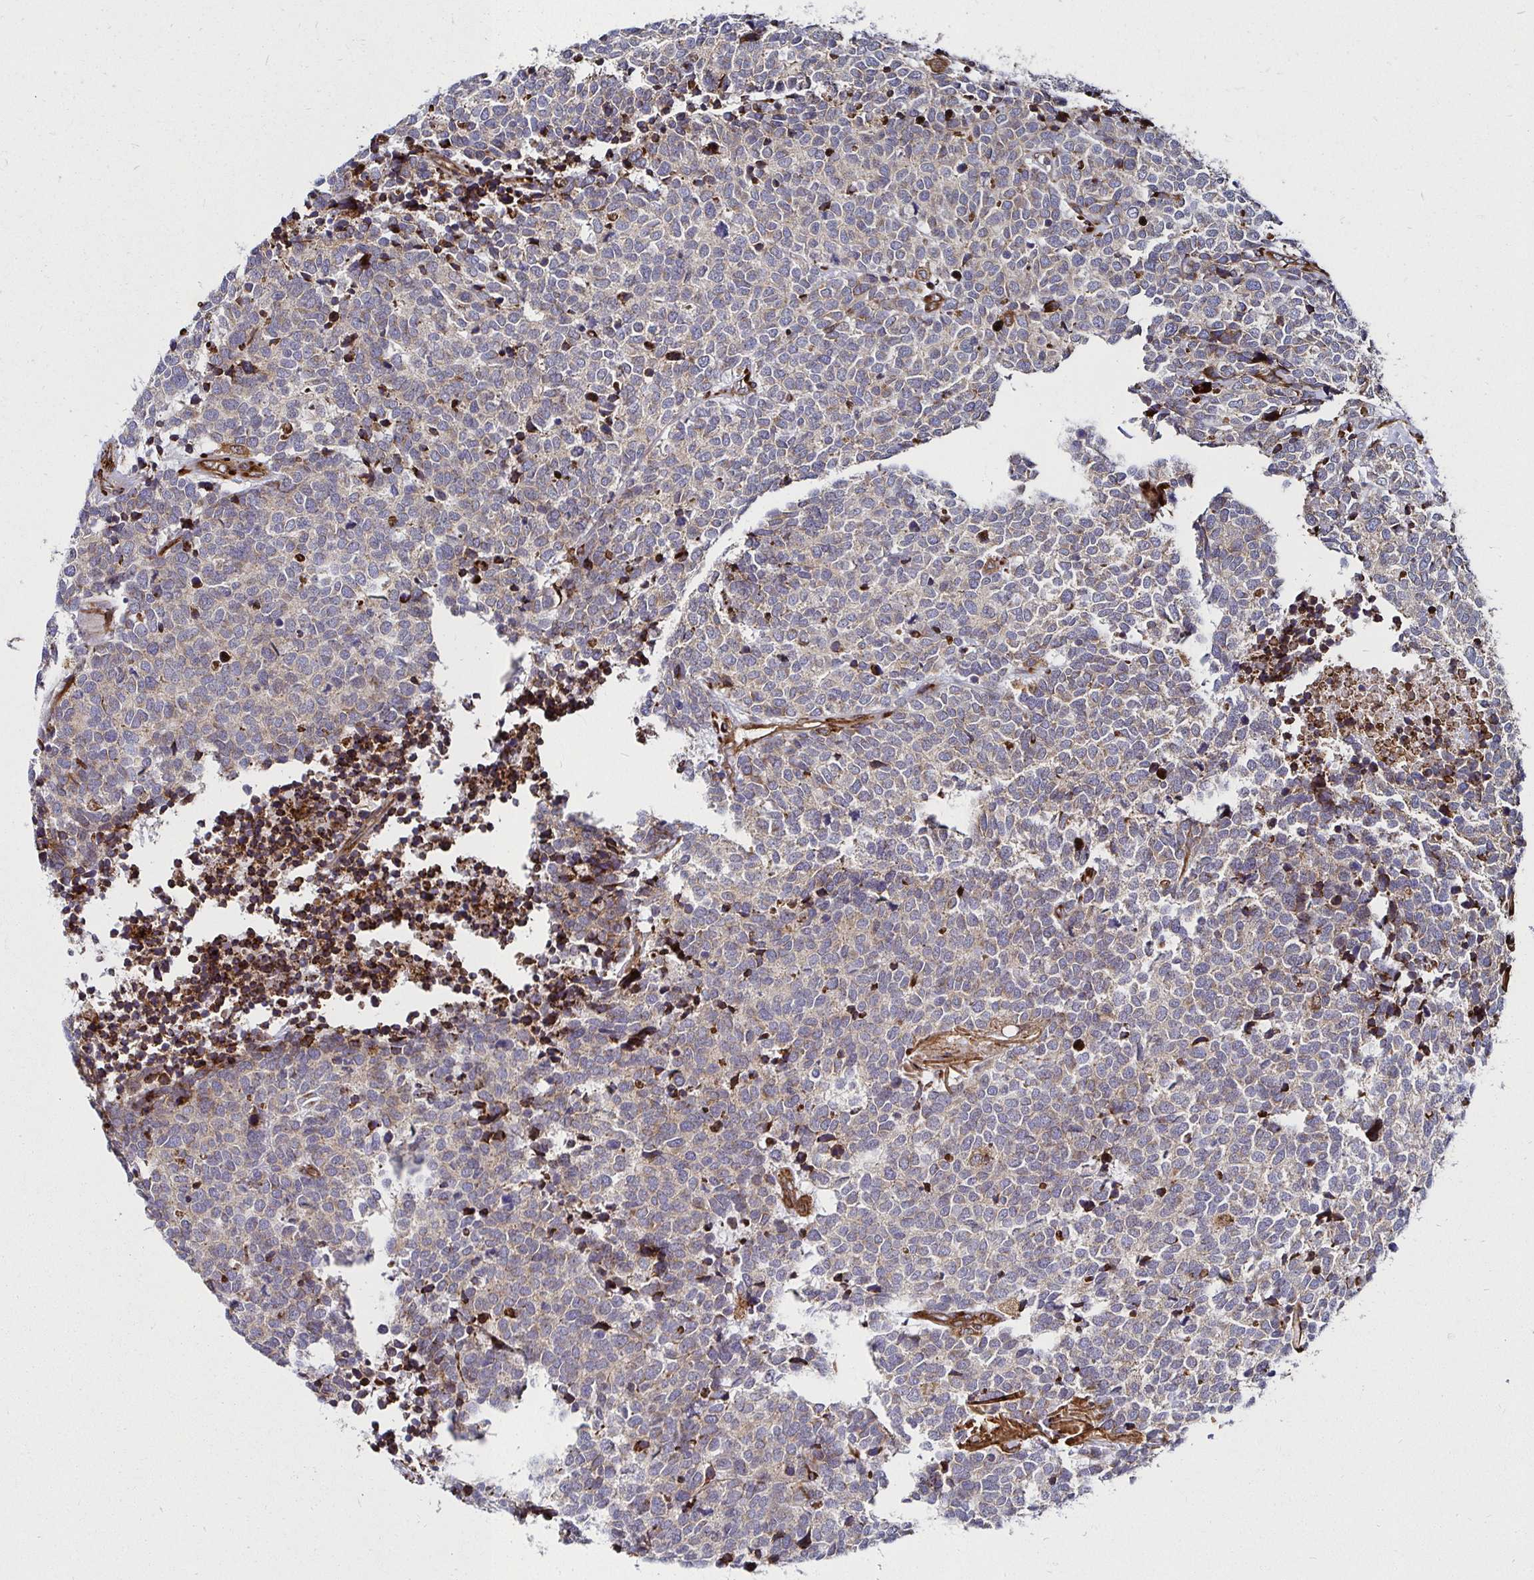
{"staining": {"intensity": "weak", "quantity": "25%-75%", "location": "cytoplasmic/membranous"}, "tissue": "carcinoid", "cell_type": "Tumor cells", "image_type": "cancer", "snomed": [{"axis": "morphology", "description": "Carcinoid, malignant, NOS"}, {"axis": "topography", "description": "Skin"}], "caption": "This micrograph shows immunohistochemistry (IHC) staining of human carcinoid, with low weak cytoplasmic/membranous expression in approximately 25%-75% of tumor cells.", "gene": "SMYD3", "patient": {"sex": "female", "age": 79}}